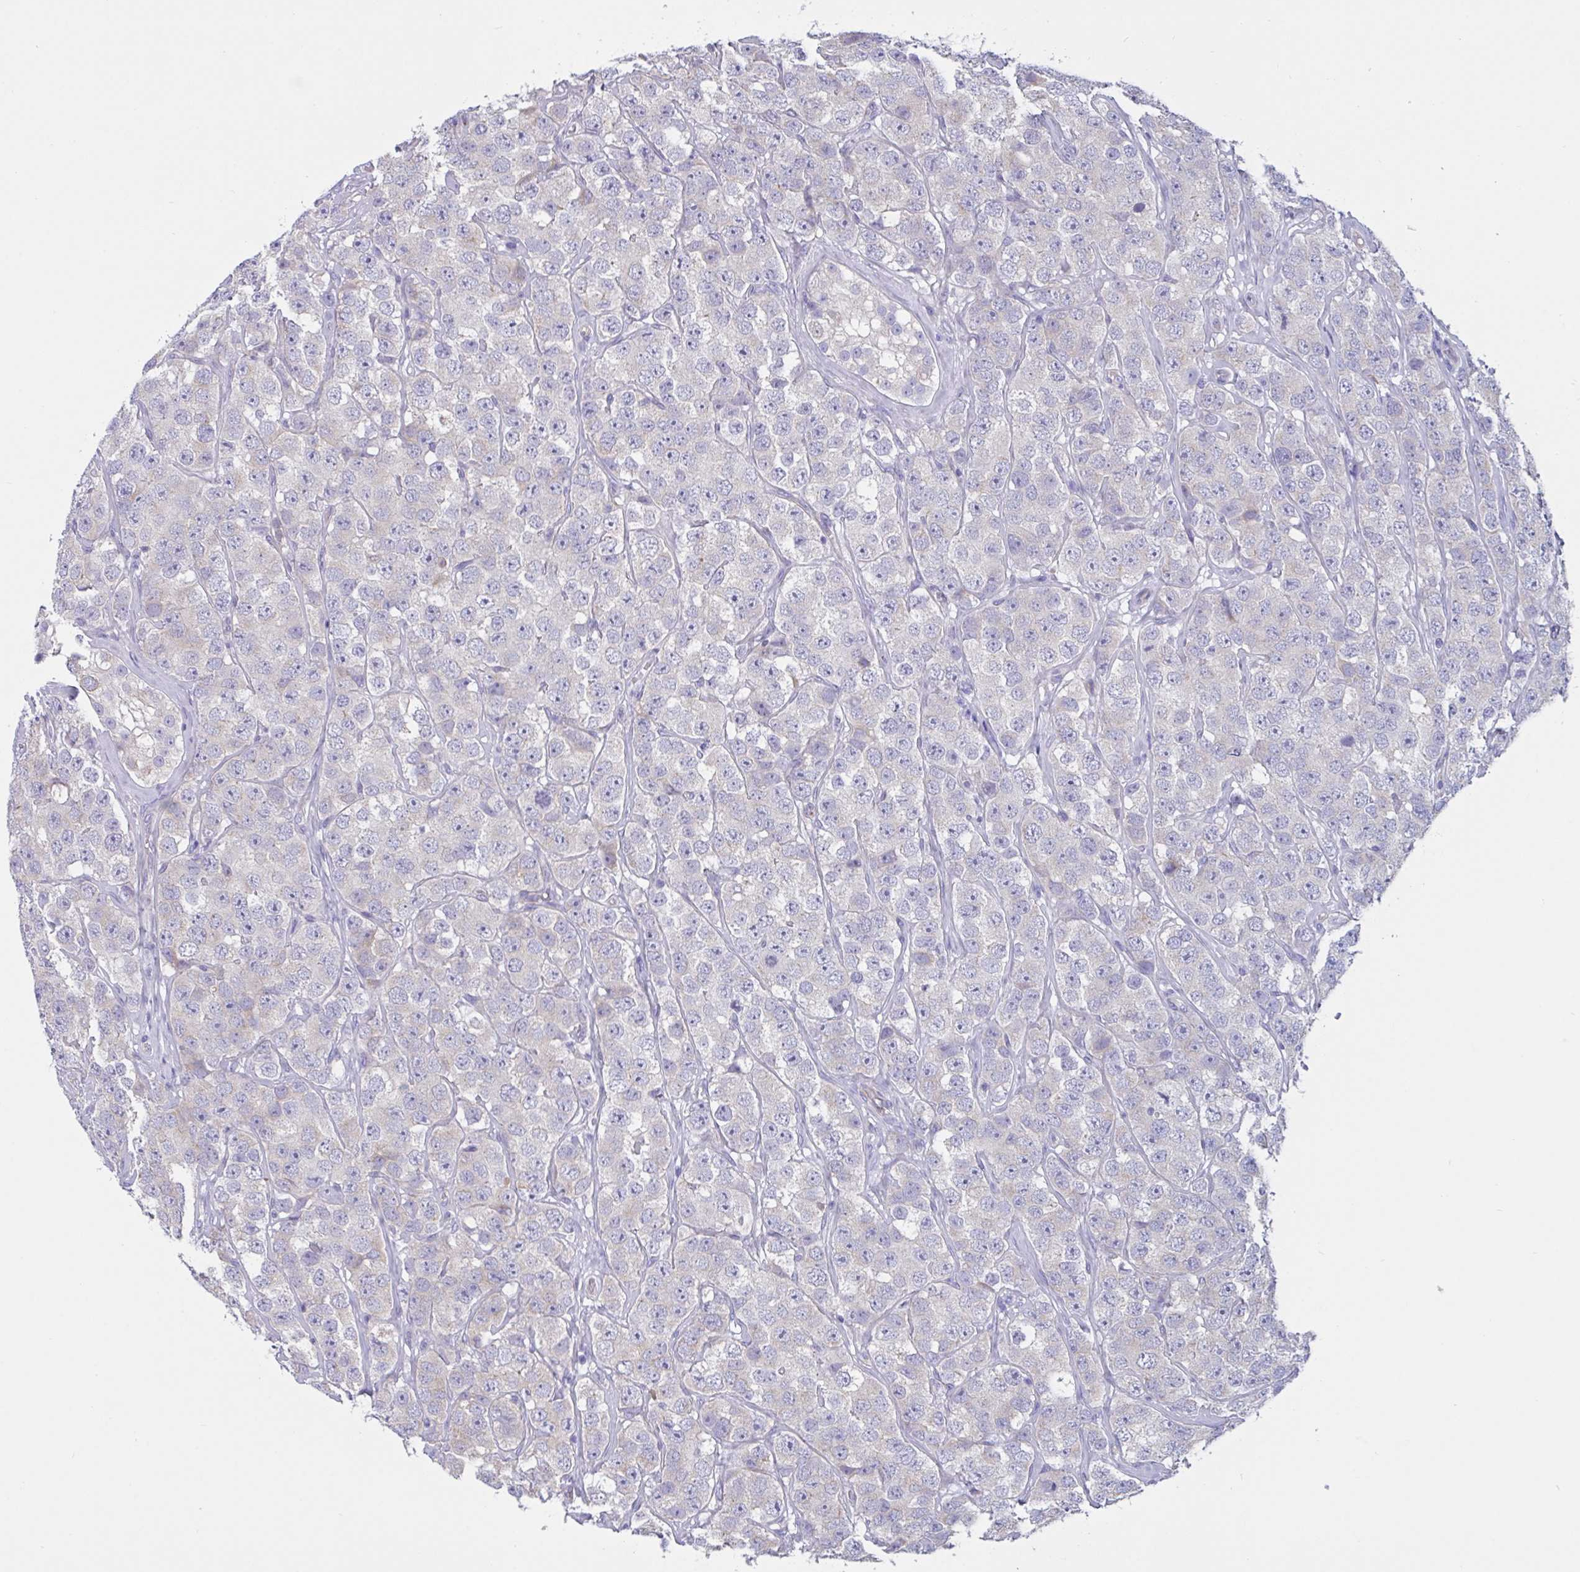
{"staining": {"intensity": "weak", "quantity": "<25%", "location": "cytoplasmic/membranous"}, "tissue": "testis cancer", "cell_type": "Tumor cells", "image_type": "cancer", "snomed": [{"axis": "morphology", "description": "Seminoma, NOS"}, {"axis": "topography", "description": "Testis"}], "caption": "Testis cancer was stained to show a protein in brown. There is no significant staining in tumor cells.", "gene": "RPL22L1", "patient": {"sex": "male", "age": 28}}